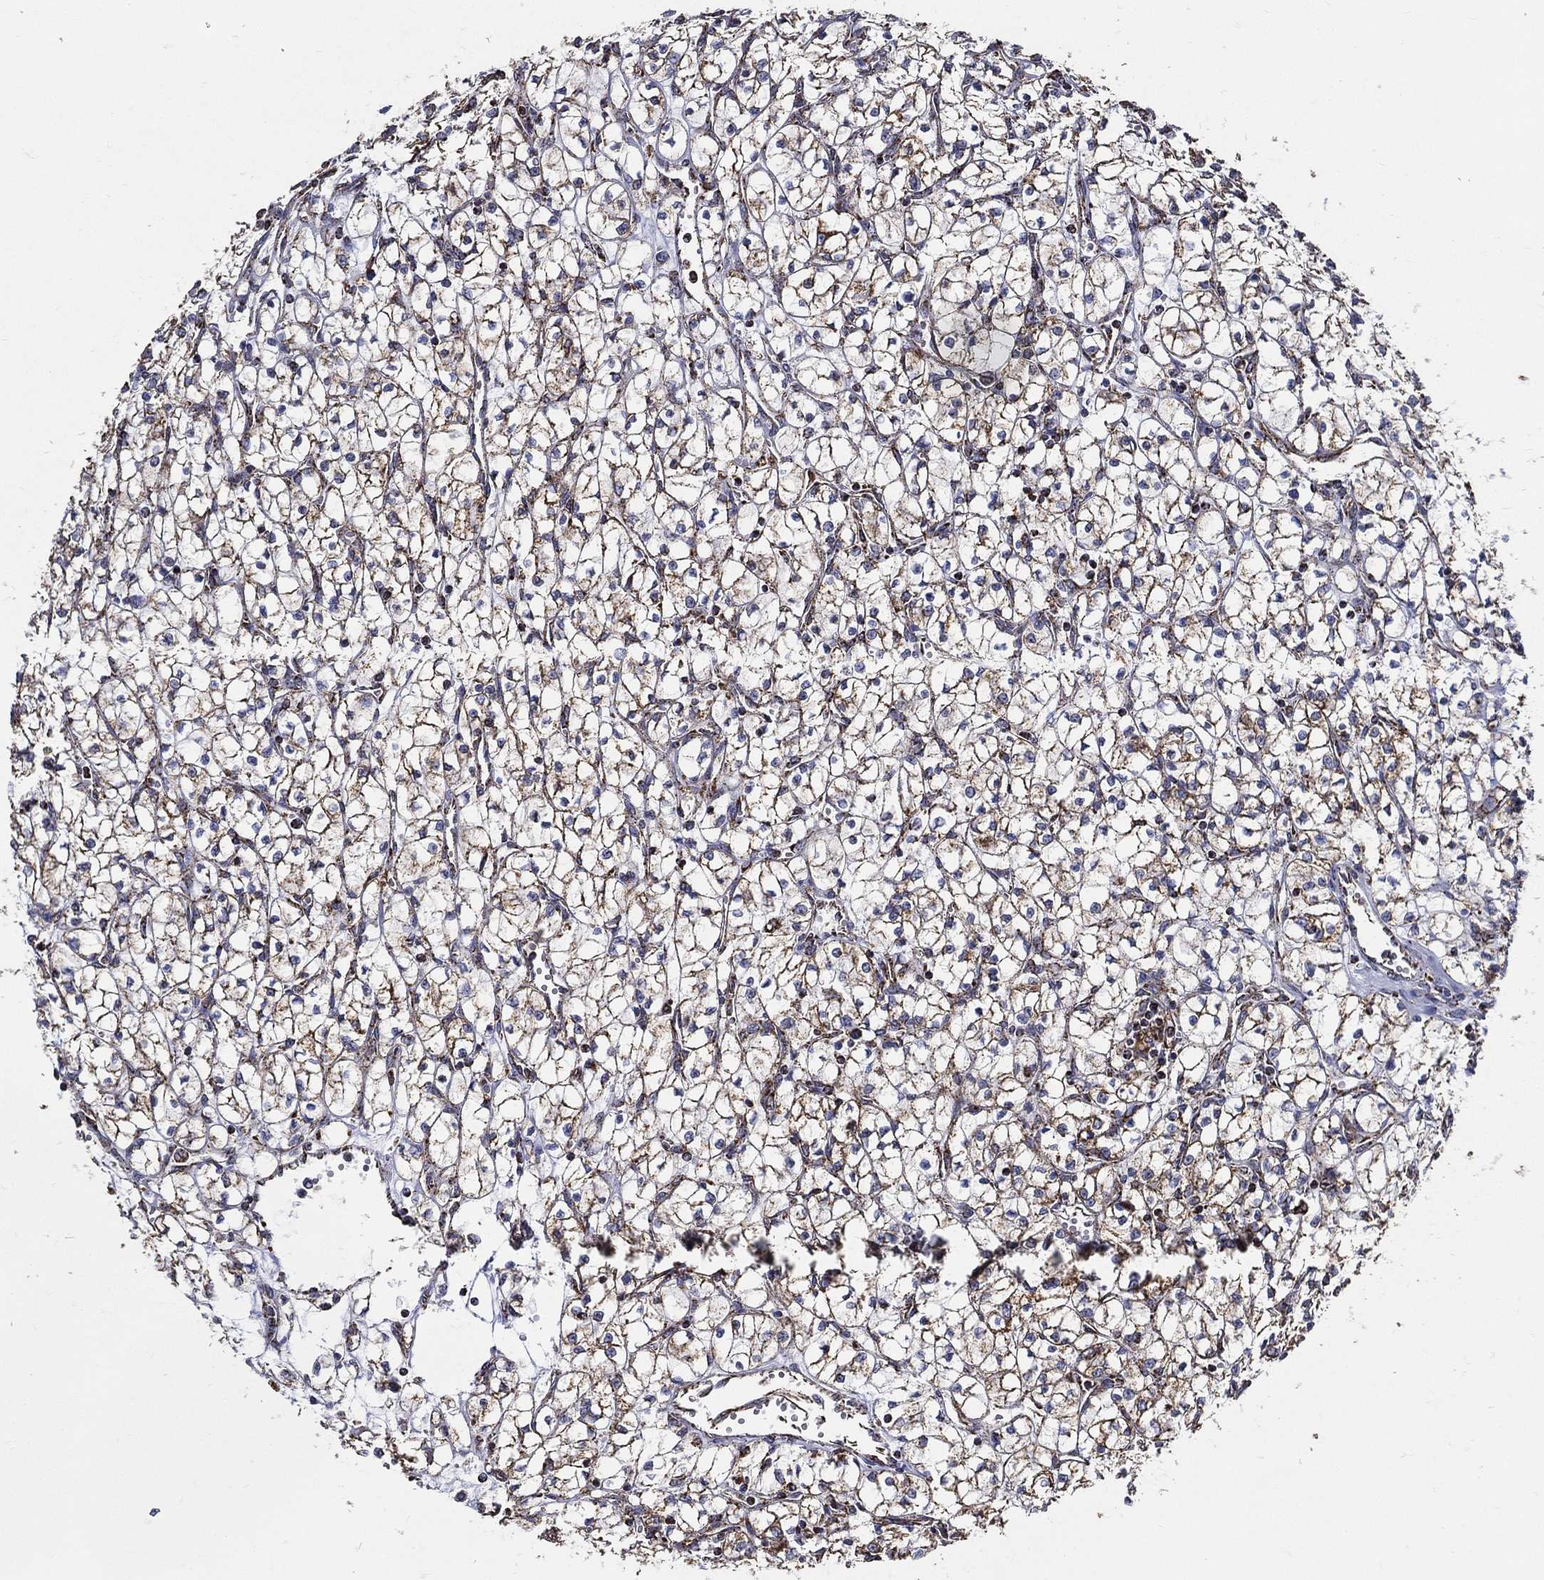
{"staining": {"intensity": "moderate", "quantity": ">75%", "location": "cytoplasmic/membranous"}, "tissue": "renal cancer", "cell_type": "Tumor cells", "image_type": "cancer", "snomed": [{"axis": "morphology", "description": "Adenocarcinoma, NOS"}, {"axis": "topography", "description": "Kidney"}], "caption": "This image reveals immunohistochemistry staining of human renal cancer (adenocarcinoma), with medium moderate cytoplasmic/membranous positivity in about >75% of tumor cells.", "gene": "NDUFAB1", "patient": {"sex": "female", "age": 64}}